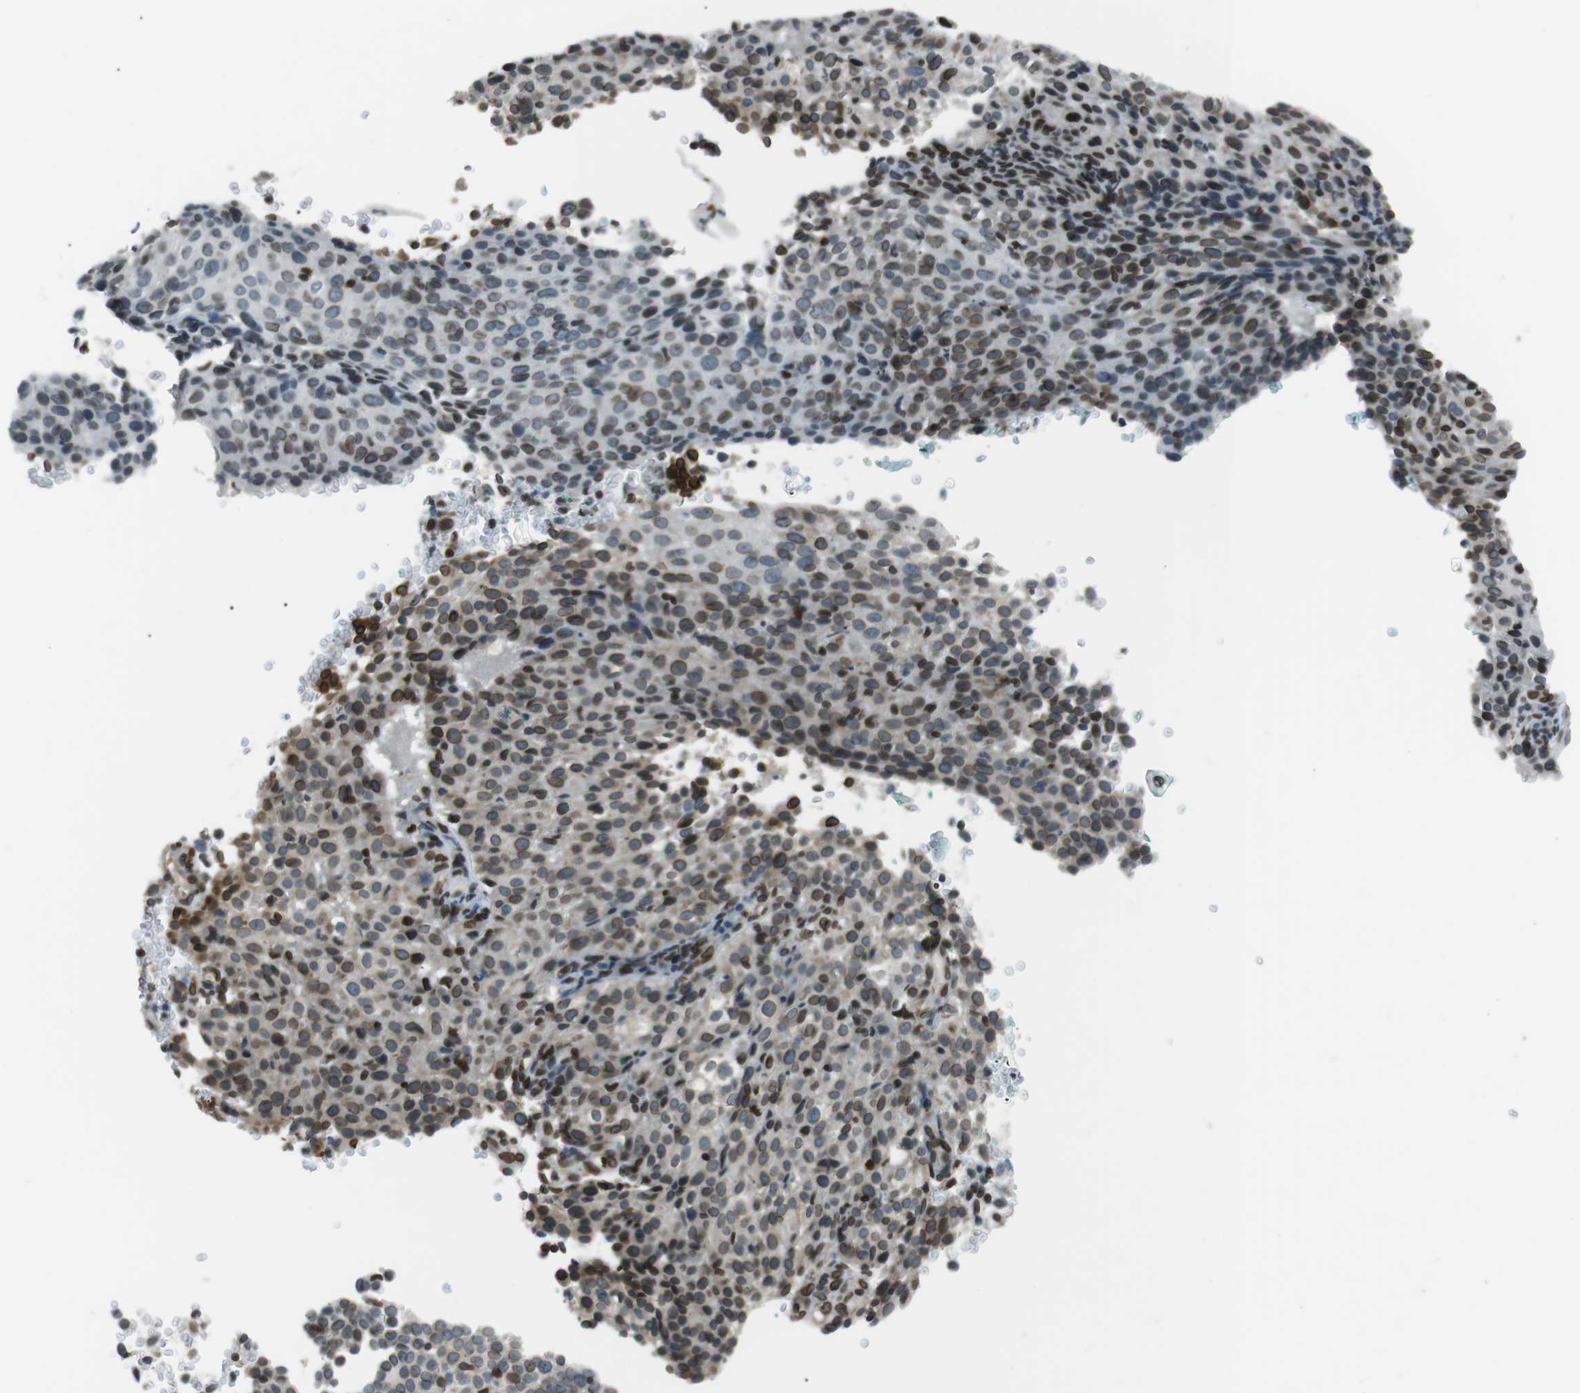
{"staining": {"intensity": "moderate", "quantity": ">75%", "location": "cytoplasmic/membranous,nuclear"}, "tissue": "cervical cancer", "cell_type": "Tumor cells", "image_type": "cancer", "snomed": [{"axis": "morphology", "description": "Squamous cell carcinoma, NOS"}, {"axis": "topography", "description": "Cervix"}], "caption": "This photomicrograph demonstrates immunohistochemistry (IHC) staining of cervical cancer (squamous cell carcinoma), with medium moderate cytoplasmic/membranous and nuclear expression in about >75% of tumor cells.", "gene": "TMX4", "patient": {"sex": "female", "age": 38}}